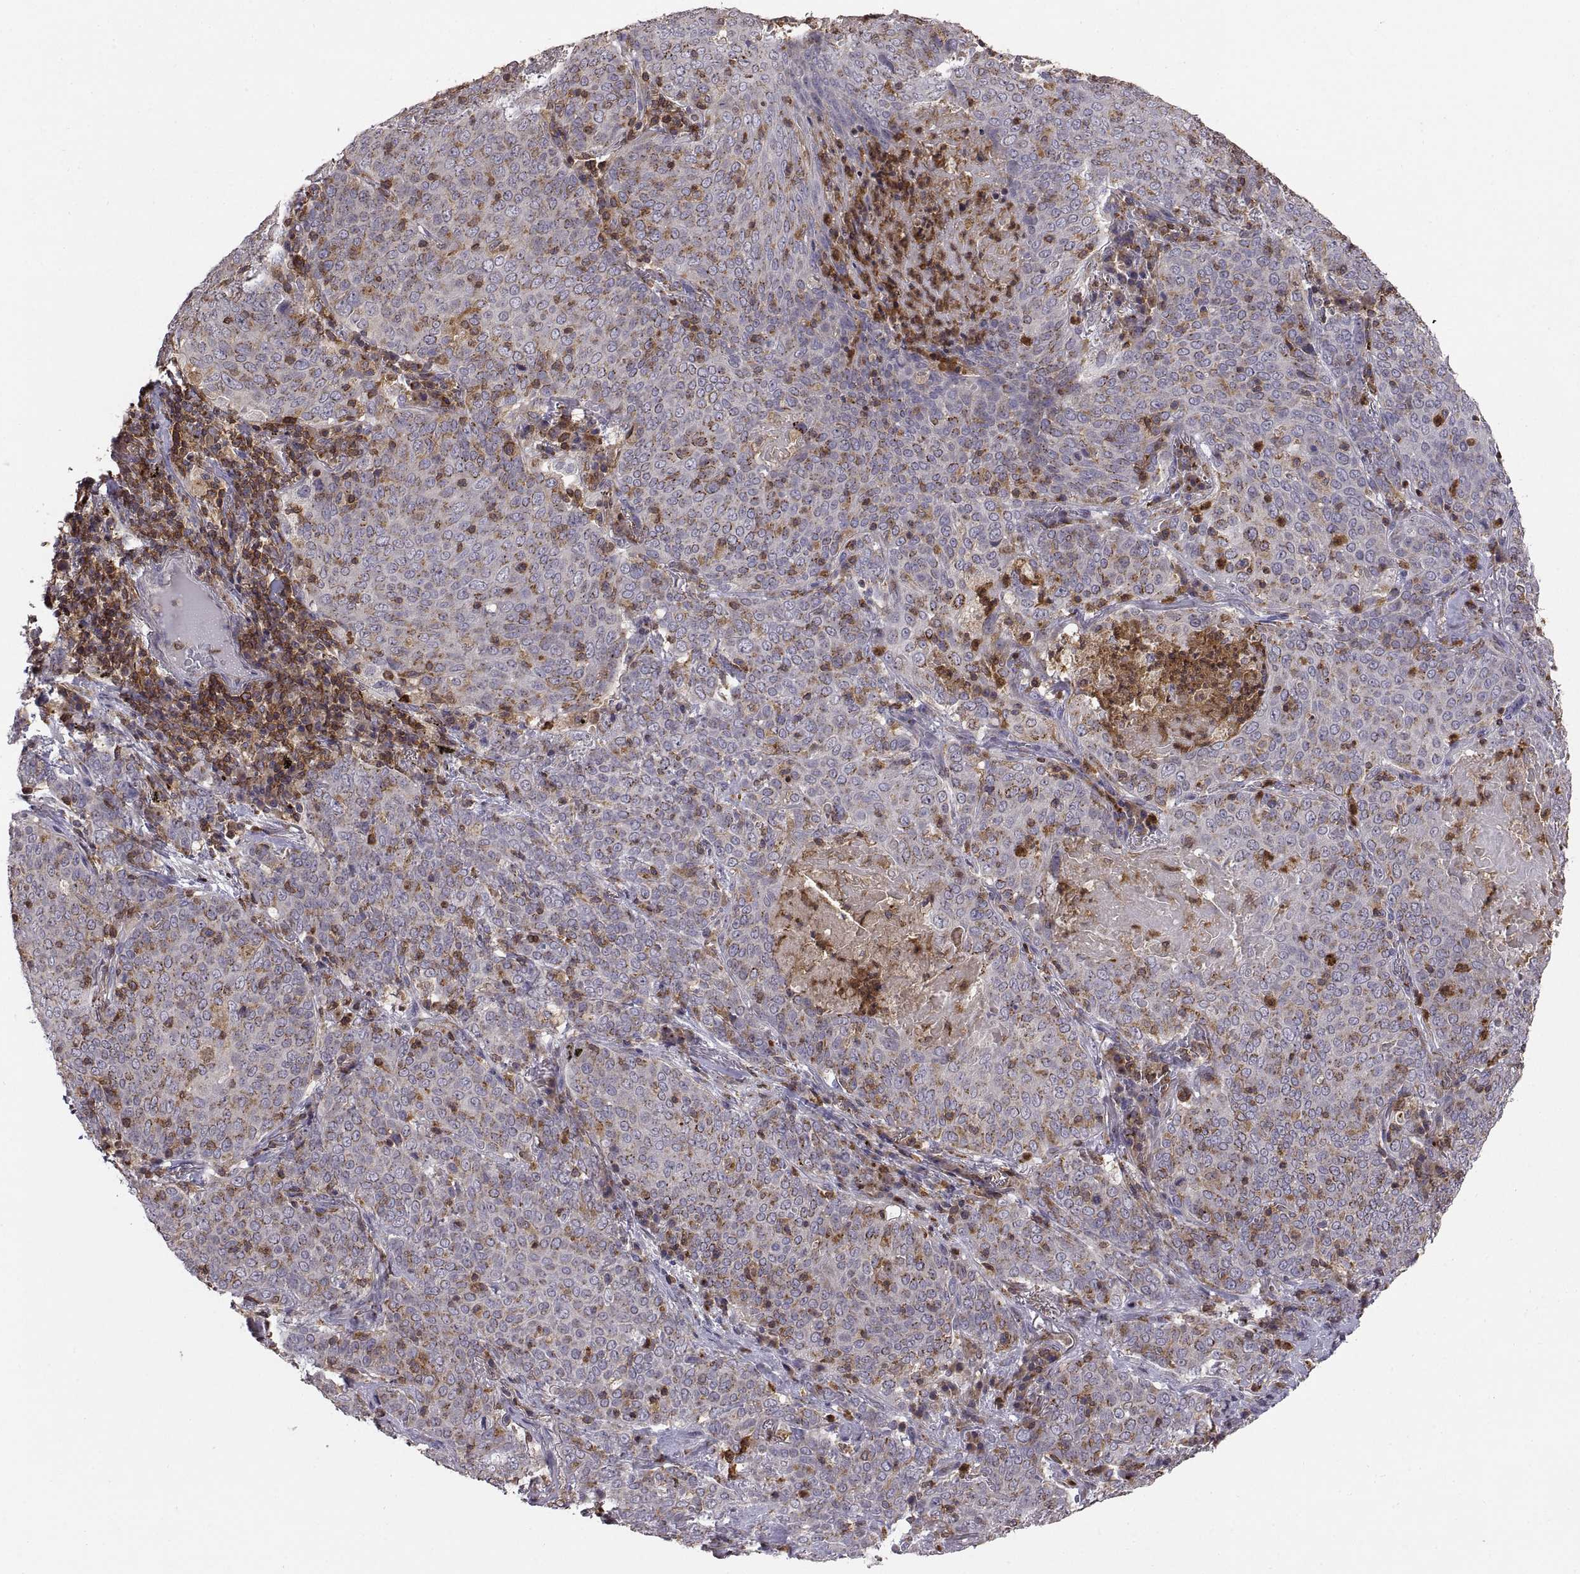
{"staining": {"intensity": "moderate", "quantity": "<25%", "location": "cytoplasmic/membranous"}, "tissue": "lung cancer", "cell_type": "Tumor cells", "image_type": "cancer", "snomed": [{"axis": "morphology", "description": "Squamous cell carcinoma, NOS"}, {"axis": "topography", "description": "Lung"}], "caption": "Moderate cytoplasmic/membranous expression for a protein is present in approximately <25% of tumor cells of lung cancer (squamous cell carcinoma) using IHC.", "gene": "ACAP1", "patient": {"sex": "male", "age": 82}}